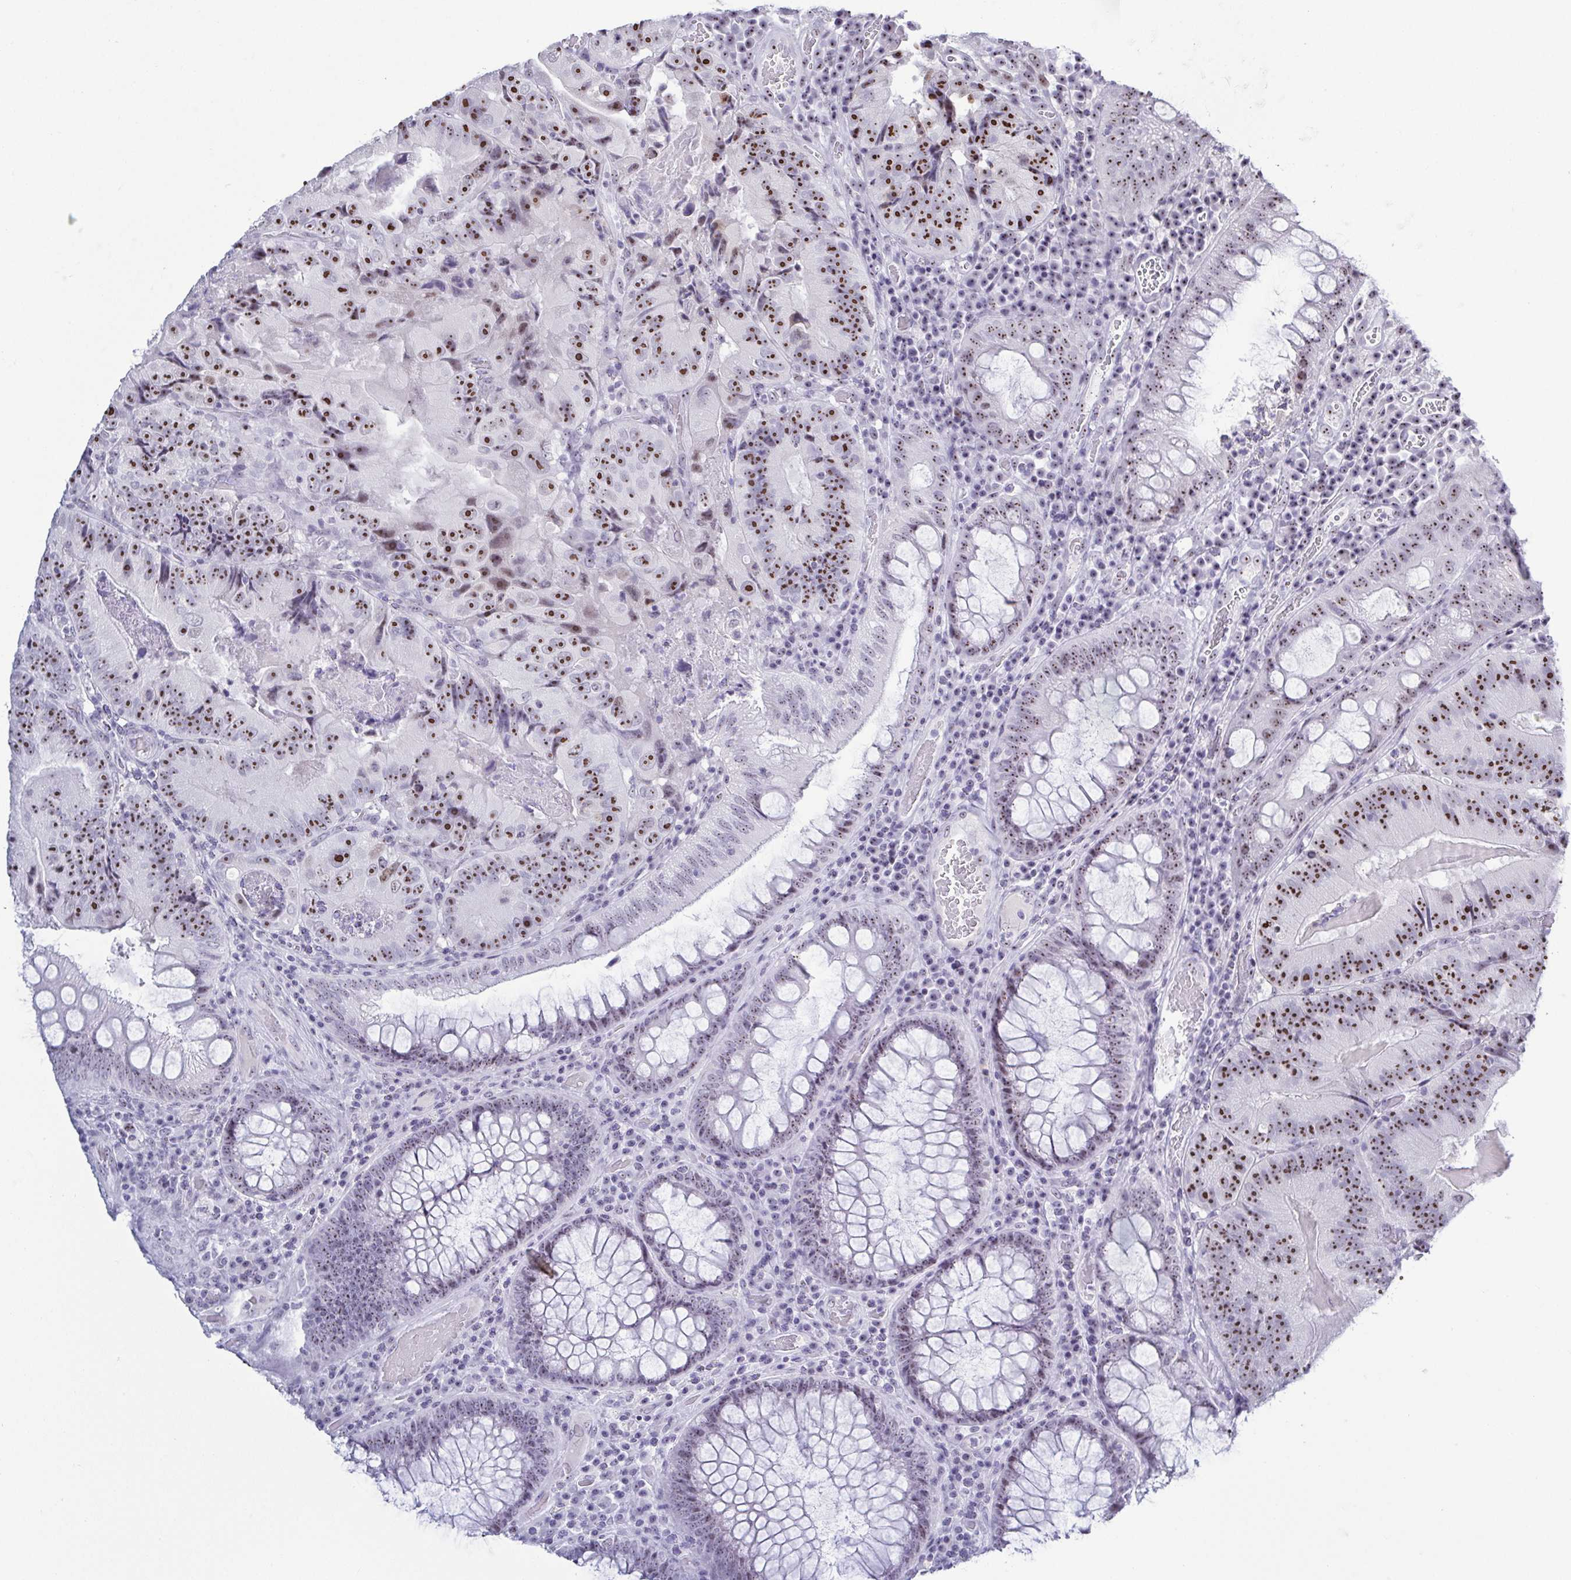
{"staining": {"intensity": "strong", "quantity": ">75%", "location": "nuclear"}, "tissue": "colorectal cancer", "cell_type": "Tumor cells", "image_type": "cancer", "snomed": [{"axis": "morphology", "description": "Adenocarcinoma, NOS"}, {"axis": "topography", "description": "Colon"}], "caption": "Strong nuclear staining is appreciated in about >75% of tumor cells in colorectal adenocarcinoma. (DAB = brown stain, brightfield microscopy at high magnification).", "gene": "BZW1", "patient": {"sex": "female", "age": 86}}